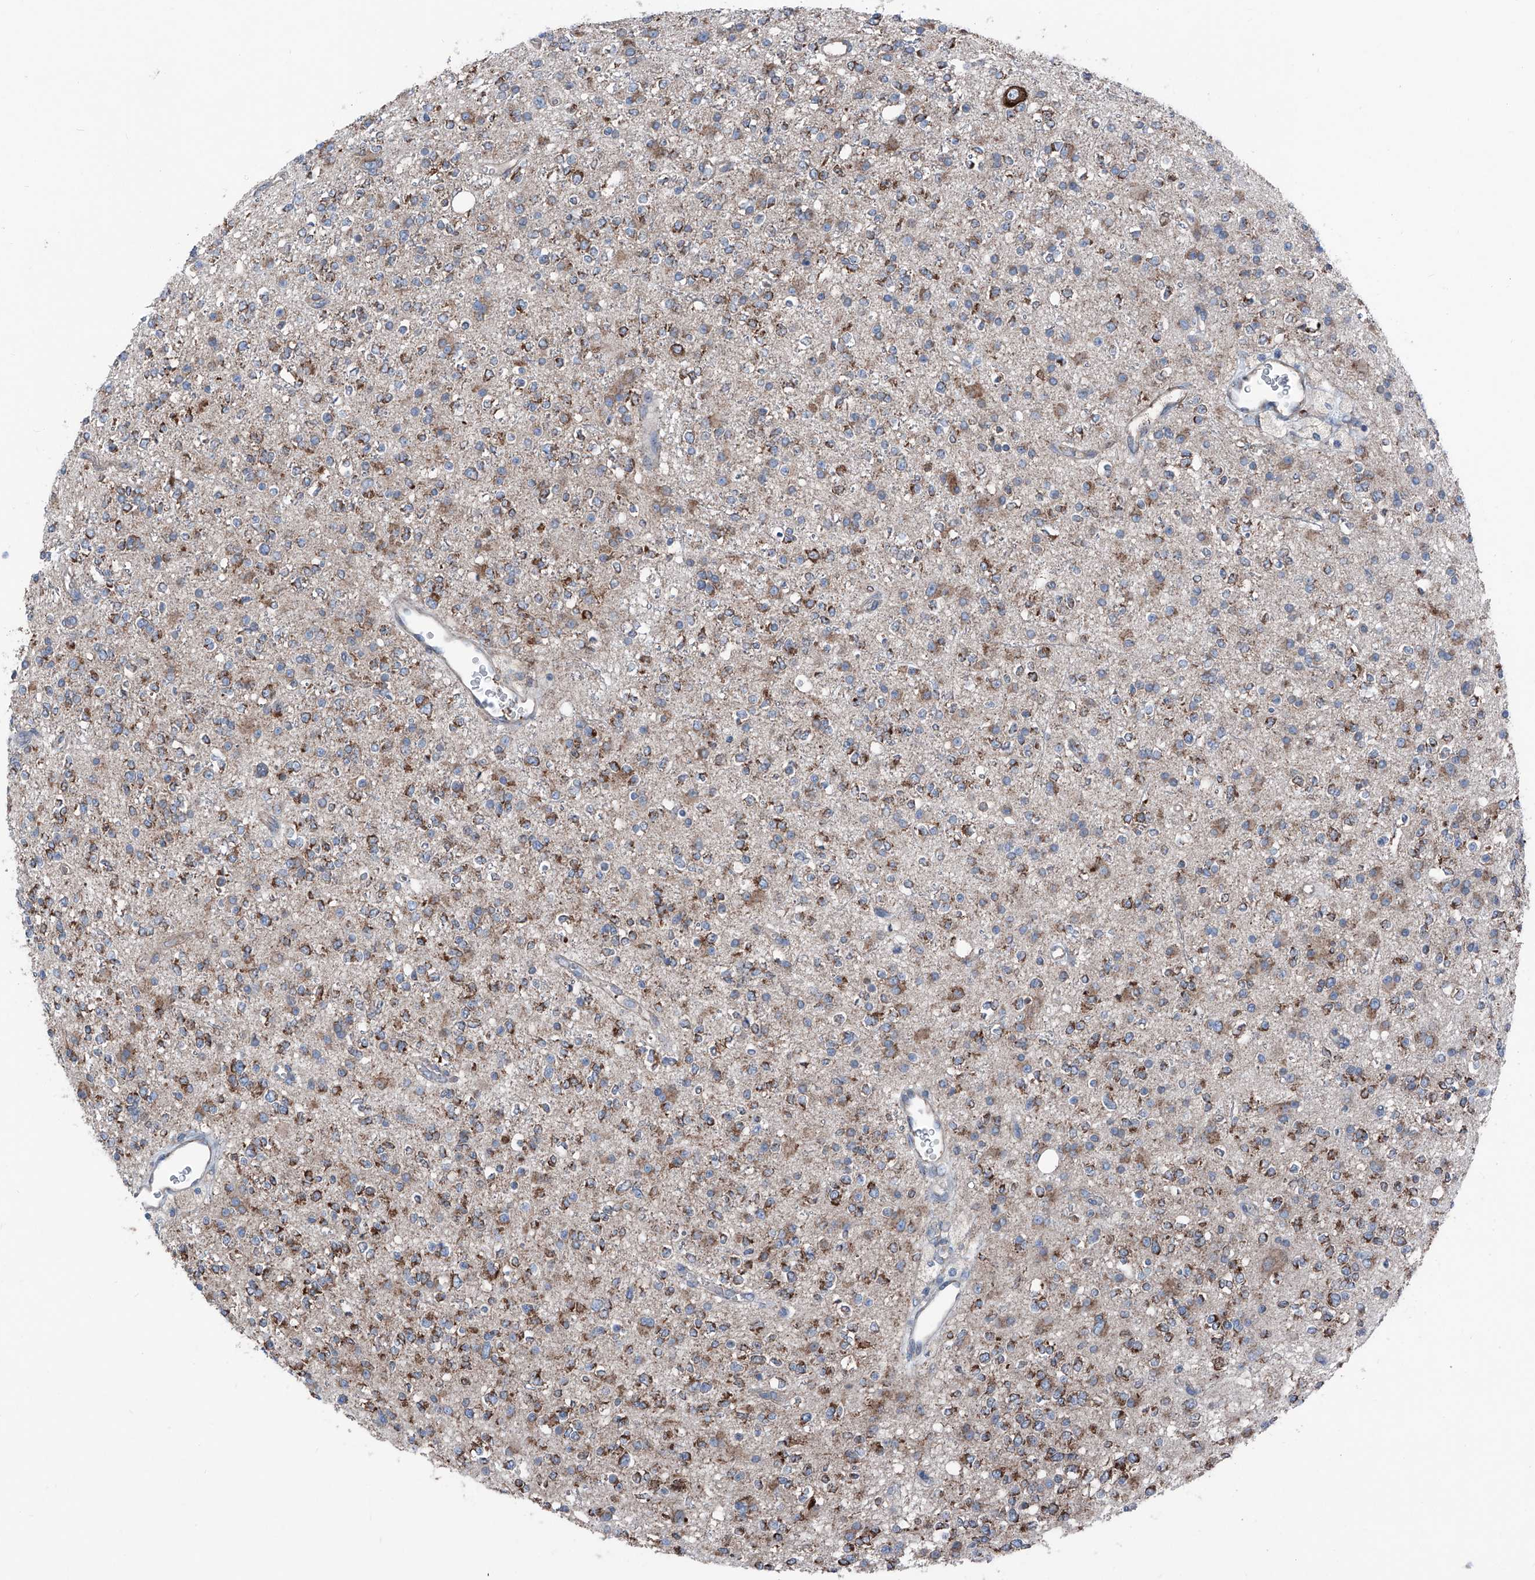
{"staining": {"intensity": "strong", "quantity": "25%-75%", "location": "cytoplasmic/membranous"}, "tissue": "glioma", "cell_type": "Tumor cells", "image_type": "cancer", "snomed": [{"axis": "morphology", "description": "Glioma, malignant, High grade"}, {"axis": "topography", "description": "Brain"}], "caption": "Glioma tissue exhibits strong cytoplasmic/membranous positivity in about 25%-75% of tumor cells", "gene": "GPAT3", "patient": {"sex": "male", "age": 34}}